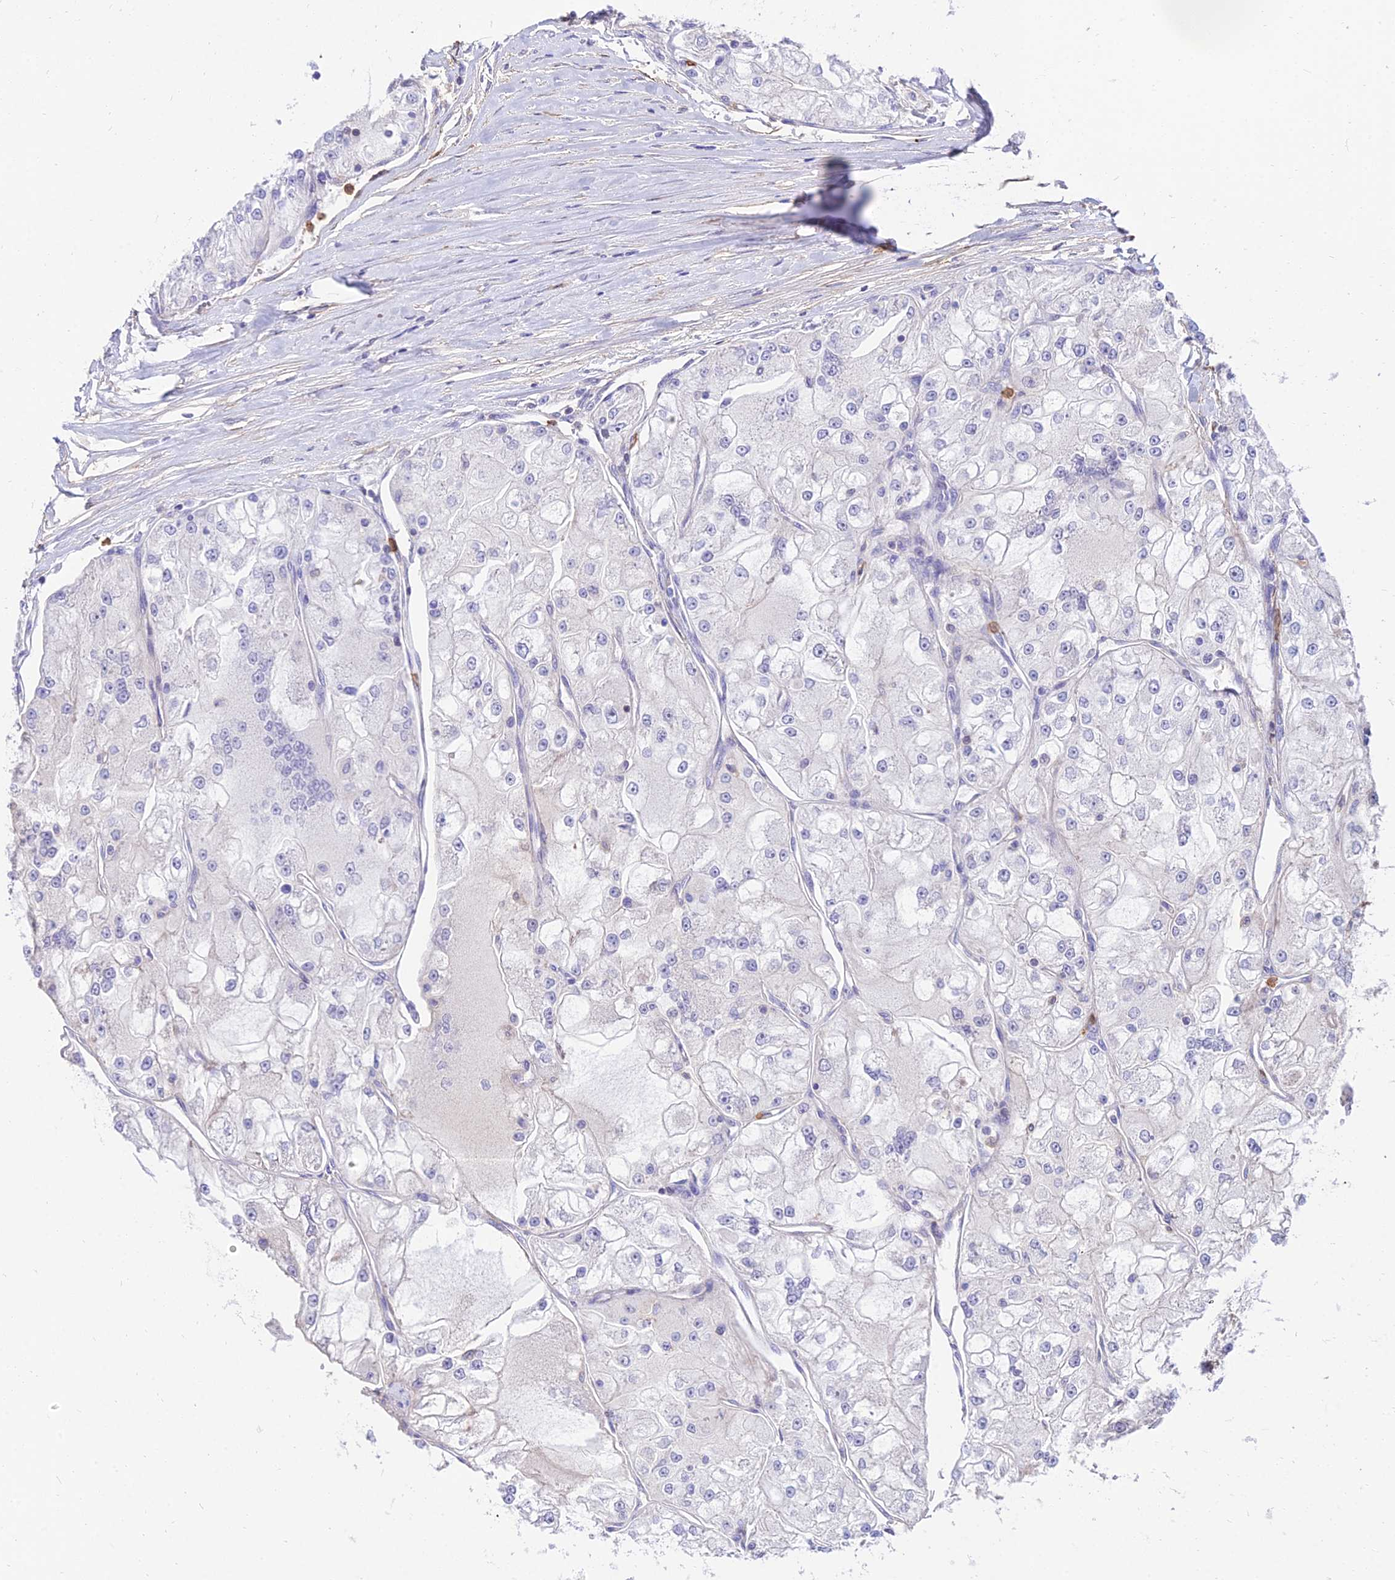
{"staining": {"intensity": "negative", "quantity": "none", "location": "none"}, "tissue": "renal cancer", "cell_type": "Tumor cells", "image_type": "cancer", "snomed": [{"axis": "morphology", "description": "Adenocarcinoma, NOS"}, {"axis": "topography", "description": "Kidney"}], "caption": "IHC histopathology image of adenocarcinoma (renal) stained for a protein (brown), which displays no positivity in tumor cells. (Stains: DAB IHC with hematoxylin counter stain, Microscopy: brightfield microscopy at high magnification).", "gene": "SREK1IP1", "patient": {"sex": "female", "age": 72}}